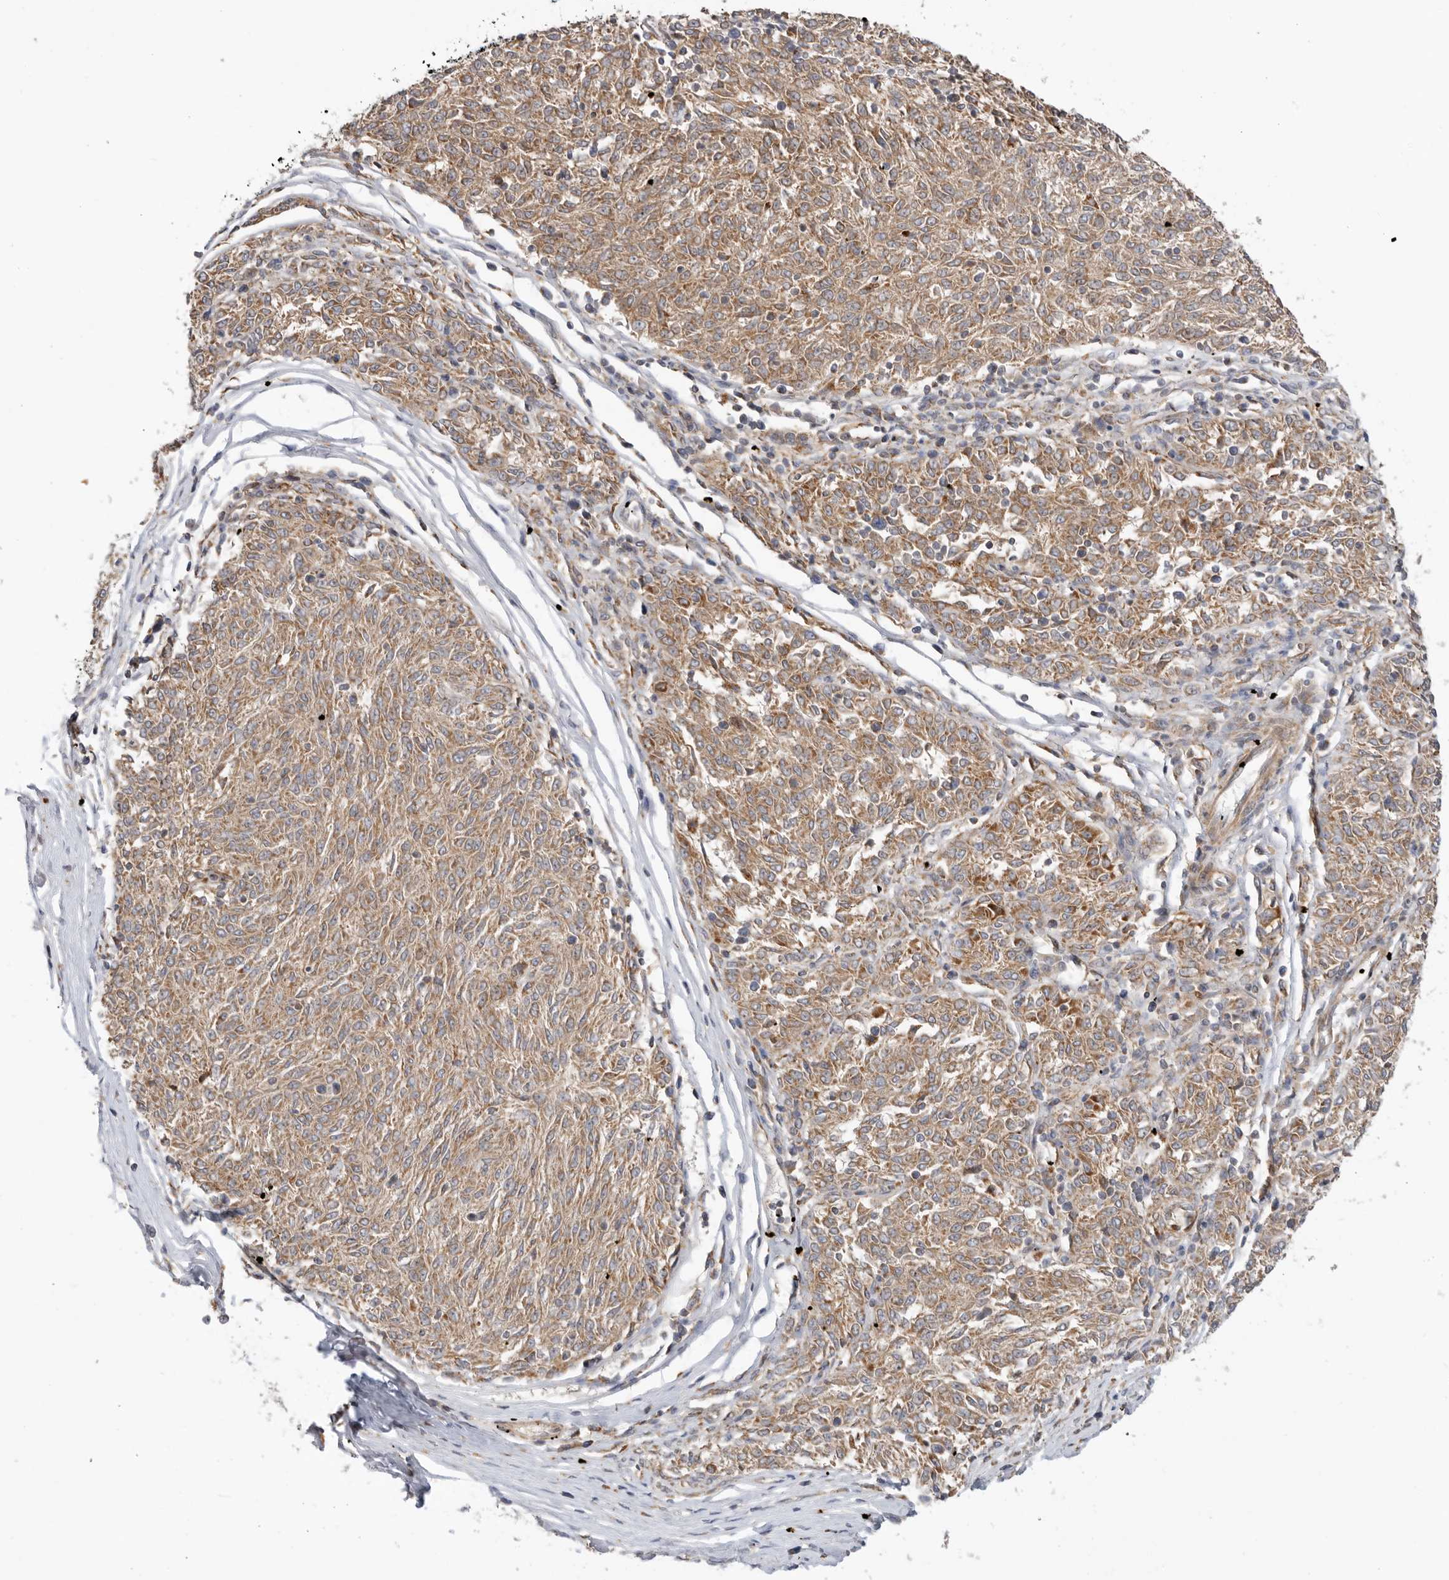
{"staining": {"intensity": "moderate", "quantity": ">75%", "location": "cytoplasmic/membranous"}, "tissue": "melanoma", "cell_type": "Tumor cells", "image_type": "cancer", "snomed": [{"axis": "morphology", "description": "Malignant melanoma, NOS"}, {"axis": "topography", "description": "Skin"}], "caption": "Malignant melanoma stained with a protein marker shows moderate staining in tumor cells.", "gene": "GNE", "patient": {"sex": "female", "age": 72}}